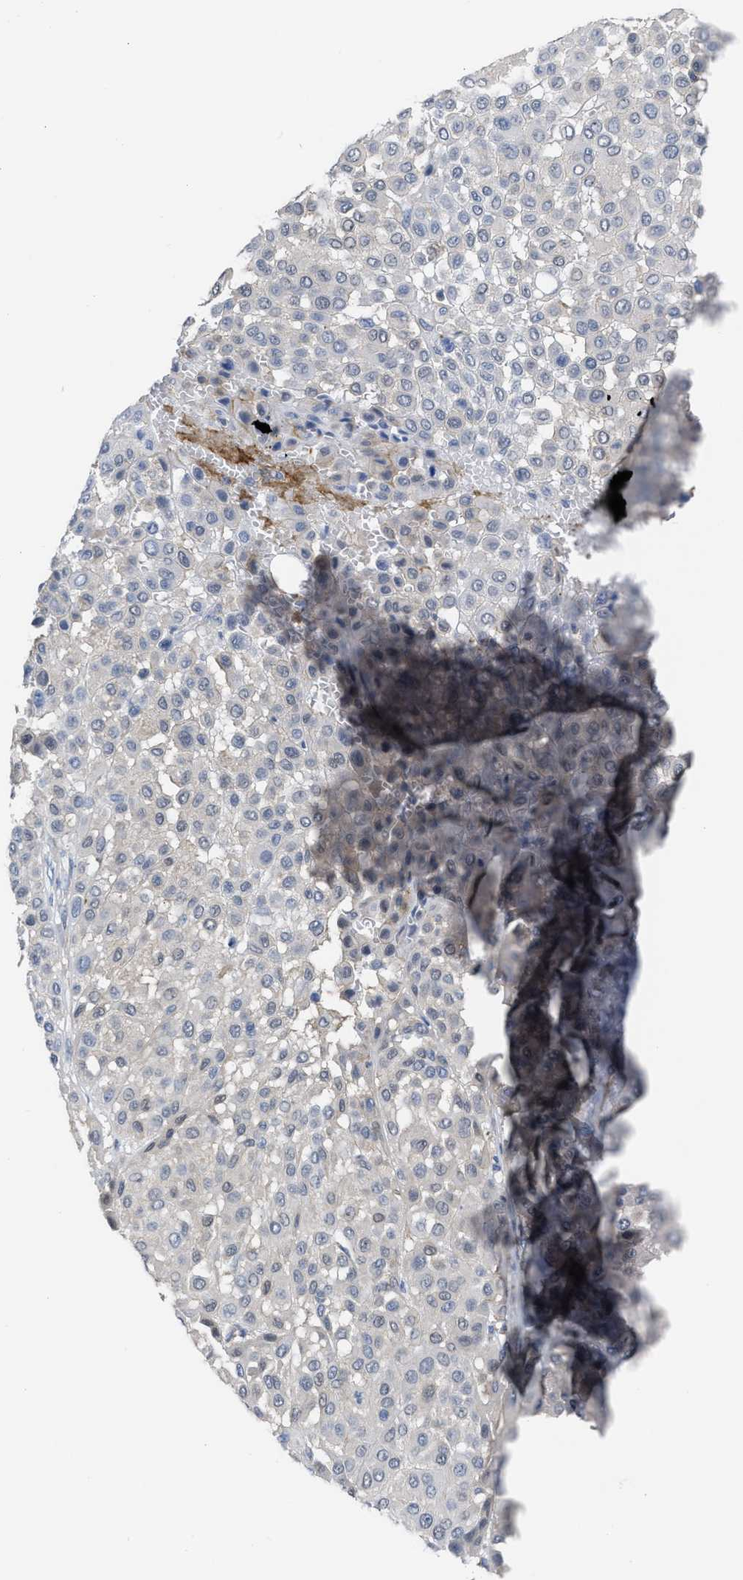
{"staining": {"intensity": "weak", "quantity": "25%-75%", "location": "nuclear"}, "tissue": "melanoma", "cell_type": "Tumor cells", "image_type": "cancer", "snomed": [{"axis": "morphology", "description": "Malignant melanoma, Metastatic site"}, {"axis": "topography", "description": "Soft tissue"}], "caption": "Weak nuclear positivity for a protein is seen in about 25%-75% of tumor cells of melanoma using immunohistochemistry.", "gene": "PRMT2", "patient": {"sex": "male", "age": 41}}